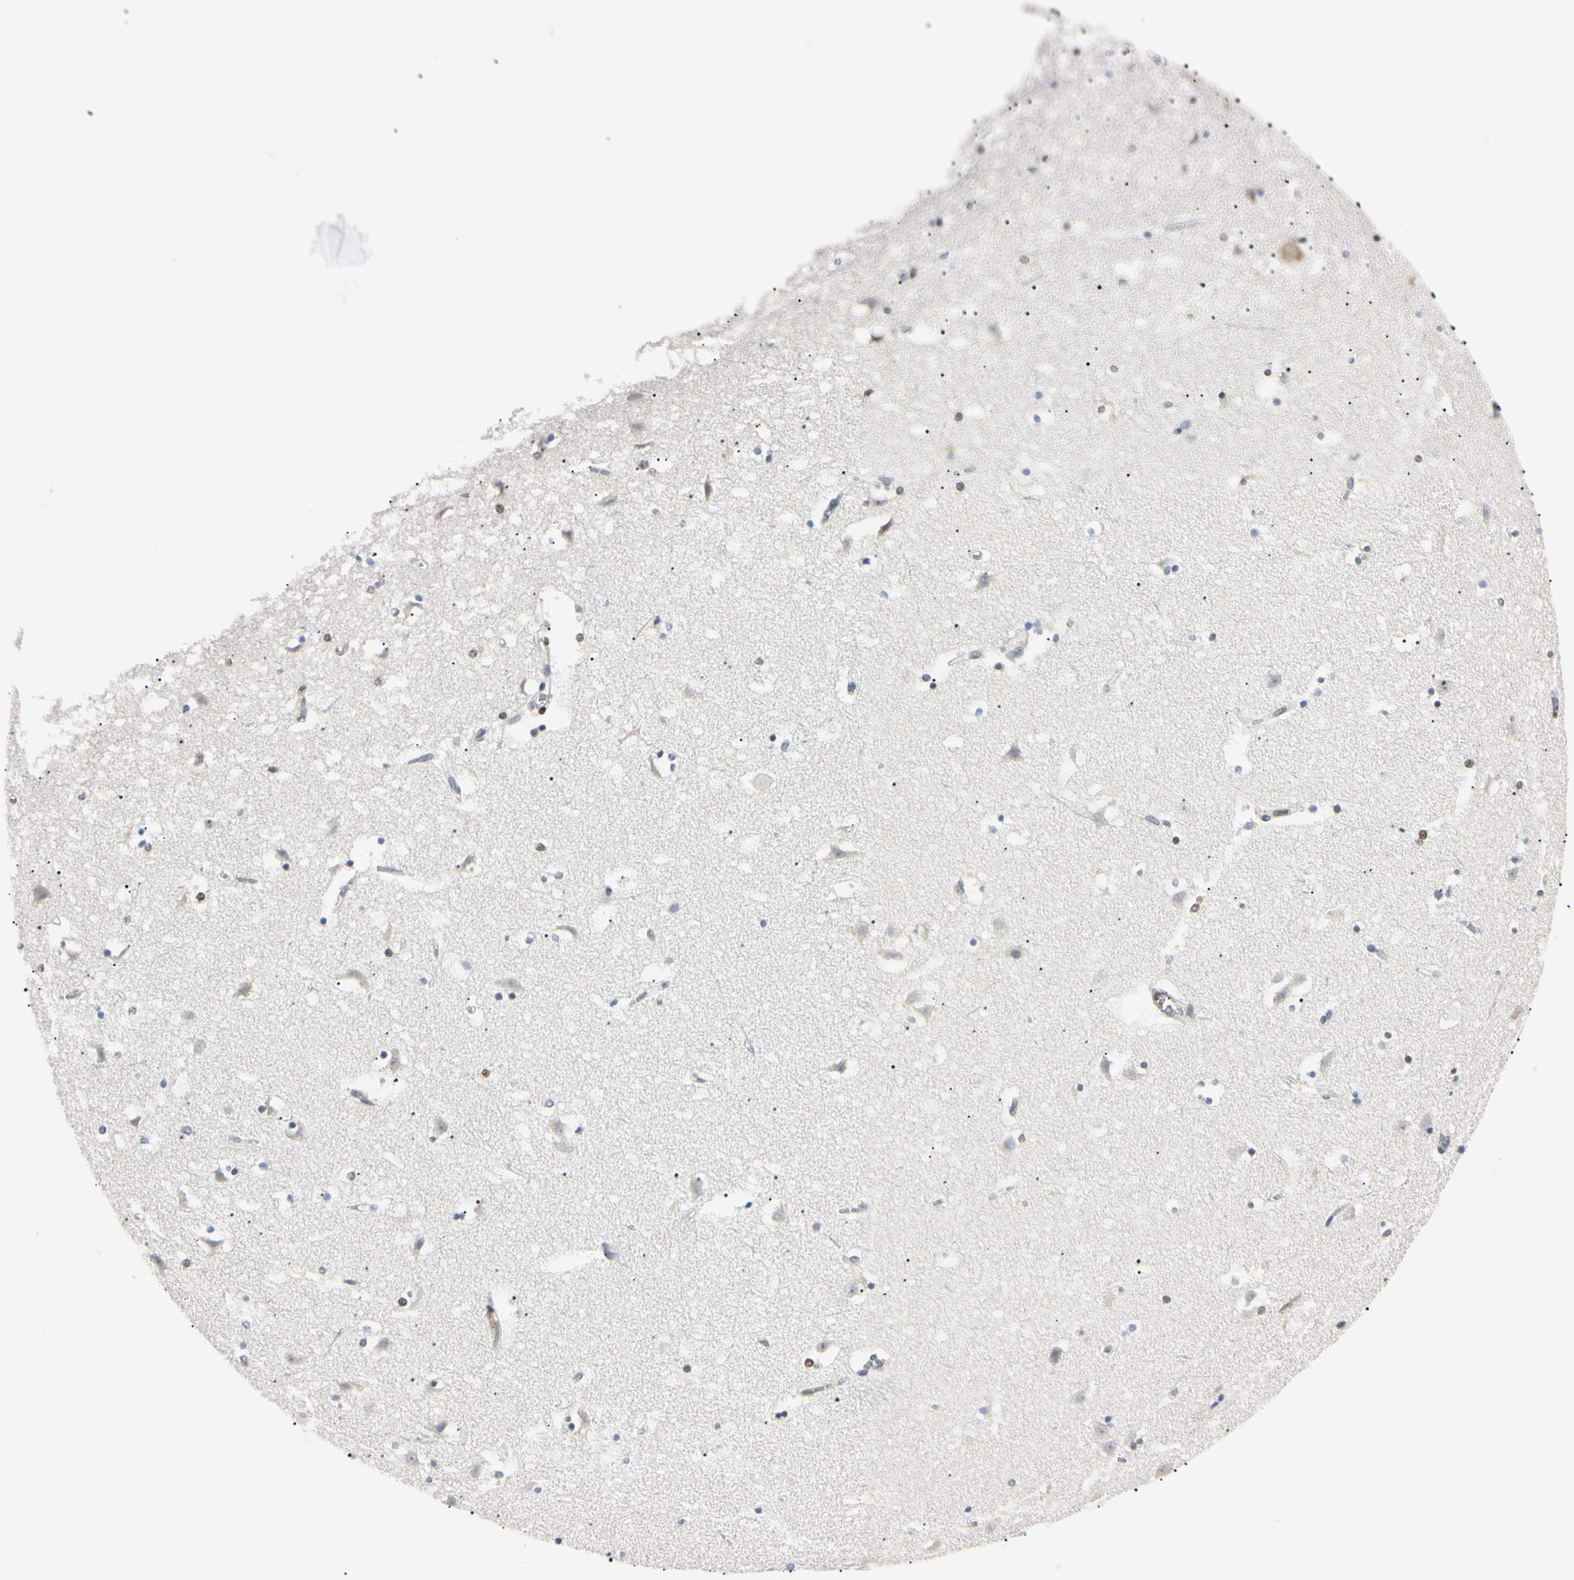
{"staining": {"intensity": "negative", "quantity": "none", "location": "none"}, "tissue": "caudate", "cell_type": "Glial cells", "image_type": "normal", "snomed": [{"axis": "morphology", "description": "Normal tissue, NOS"}, {"axis": "topography", "description": "Lateral ventricle wall"}], "caption": "The histopathology image exhibits no significant staining in glial cells of caudate.", "gene": "C1orf174", "patient": {"sex": "male", "age": 45}}